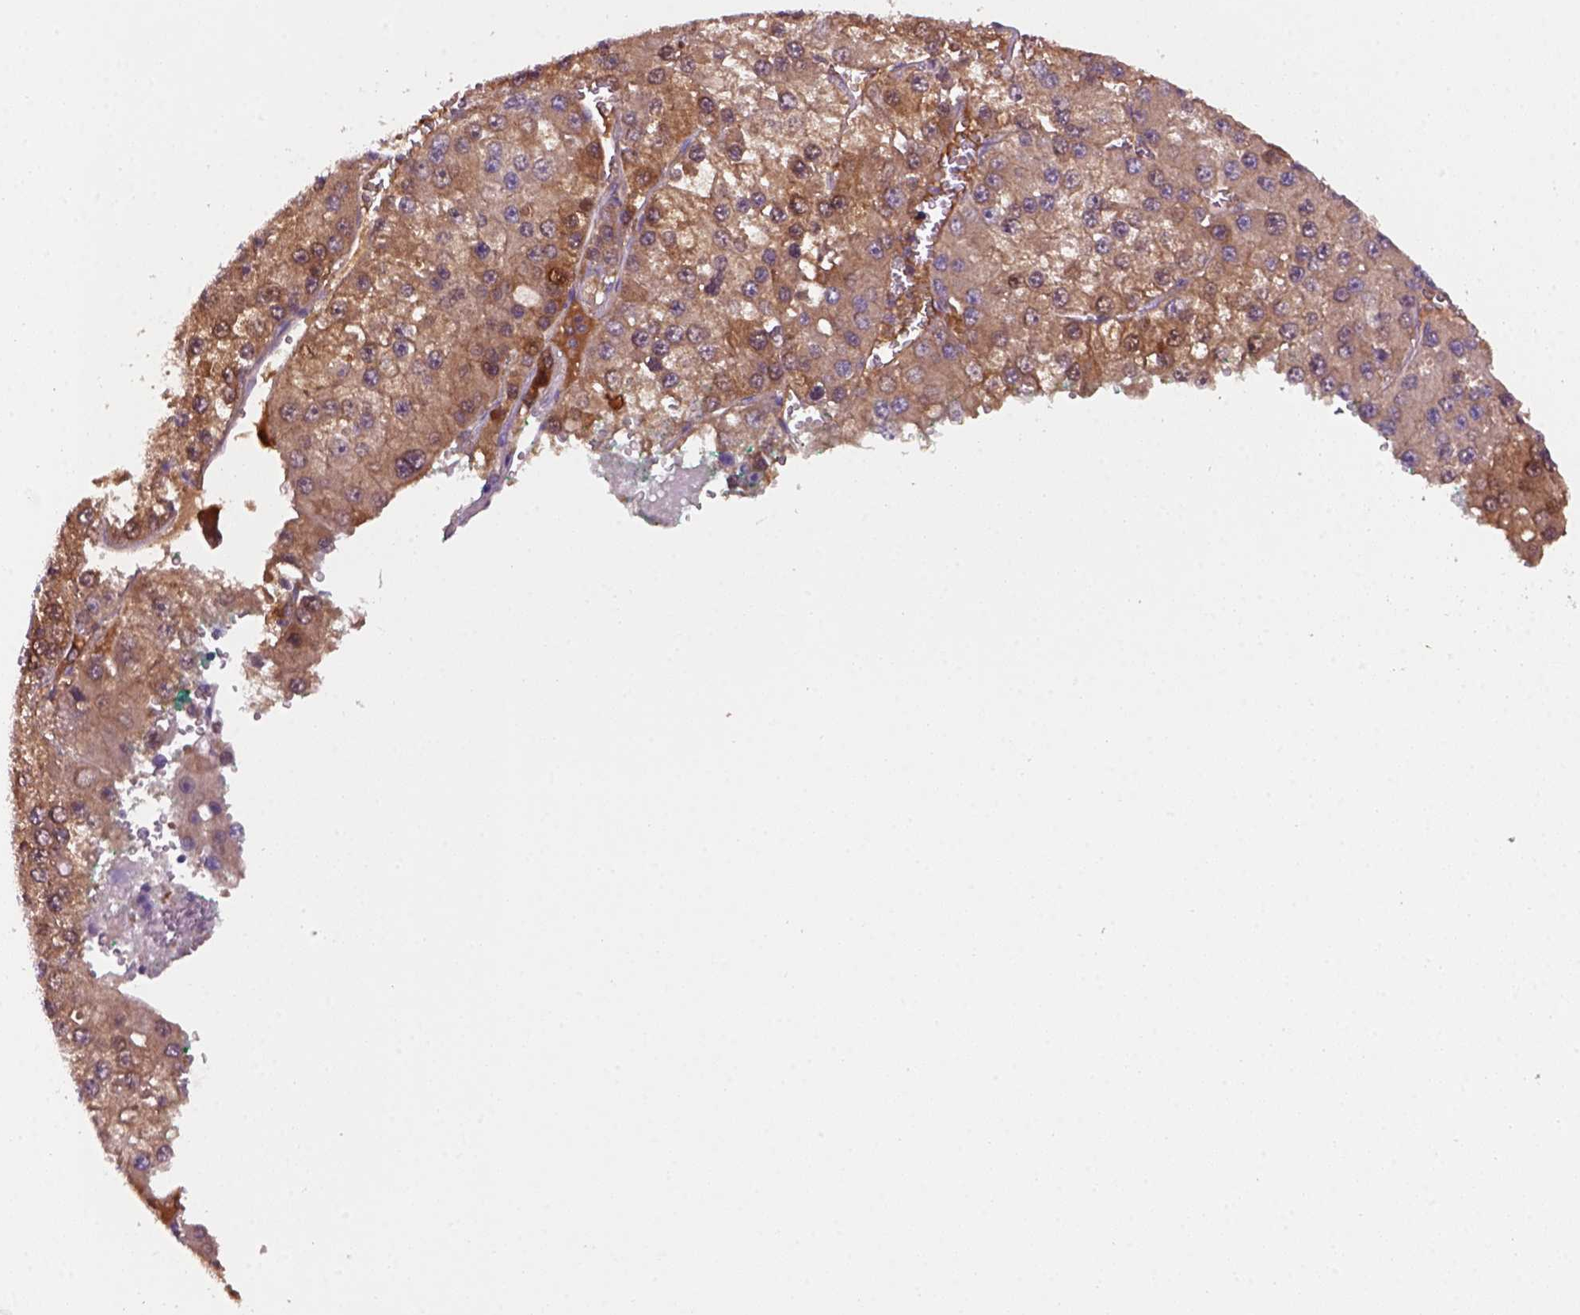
{"staining": {"intensity": "moderate", "quantity": "<25%", "location": "cytoplasmic/membranous"}, "tissue": "liver cancer", "cell_type": "Tumor cells", "image_type": "cancer", "snomed": [{"axis": "morphology", "description": "Carcinoma, Hepatocellular, NOS"}, {"axis": "topography", "description": "Liver"}], "caption": "The histopathology image demonstrates a brown stain indicating the presence of a protein in the cytoplasmic/membranous of tumor cells in liver hepatocellular carcinoma.", "gene": "GOT1", "patient": {"sex": "female", "age": 73}}